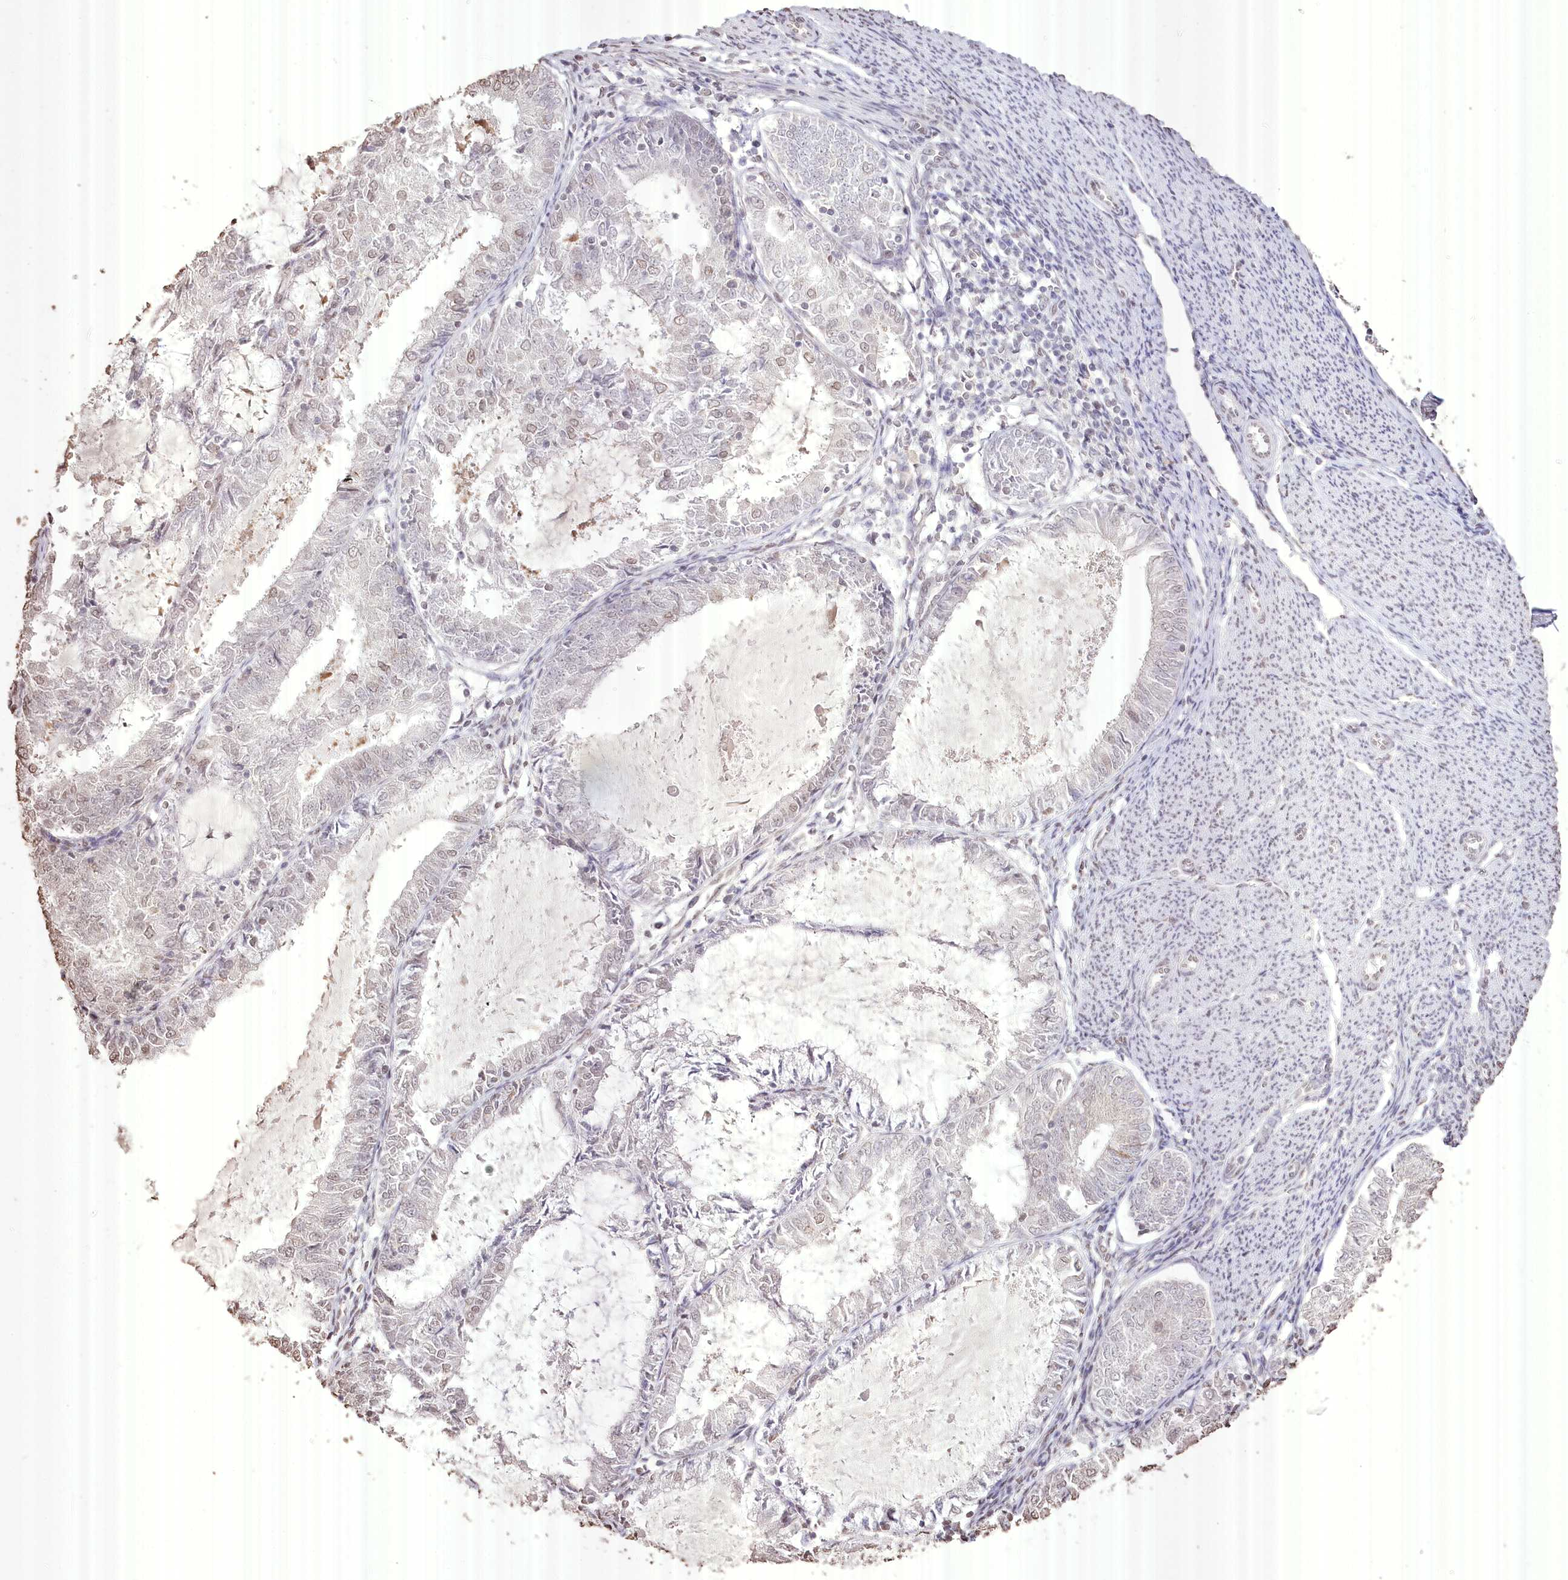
{"staining": {"intensity": "negative", "quantity": "none", "location": "none"}, "tissue": "endometrial cancer", "cell_type": "Tumor cells", "image_type": "cancer", "snomed": [{"axis": "morphology", "description": "Adenocarcinoma, NOS"}, {"axis": "topography", "description": "Endometrium"}], "caption": "The photomicrograph exhibits no significant expression in tumor cells of endometrial adenocarcinoma.", "gene": "SLC39A10", "patient": {"sex": "female", "age": 57}}